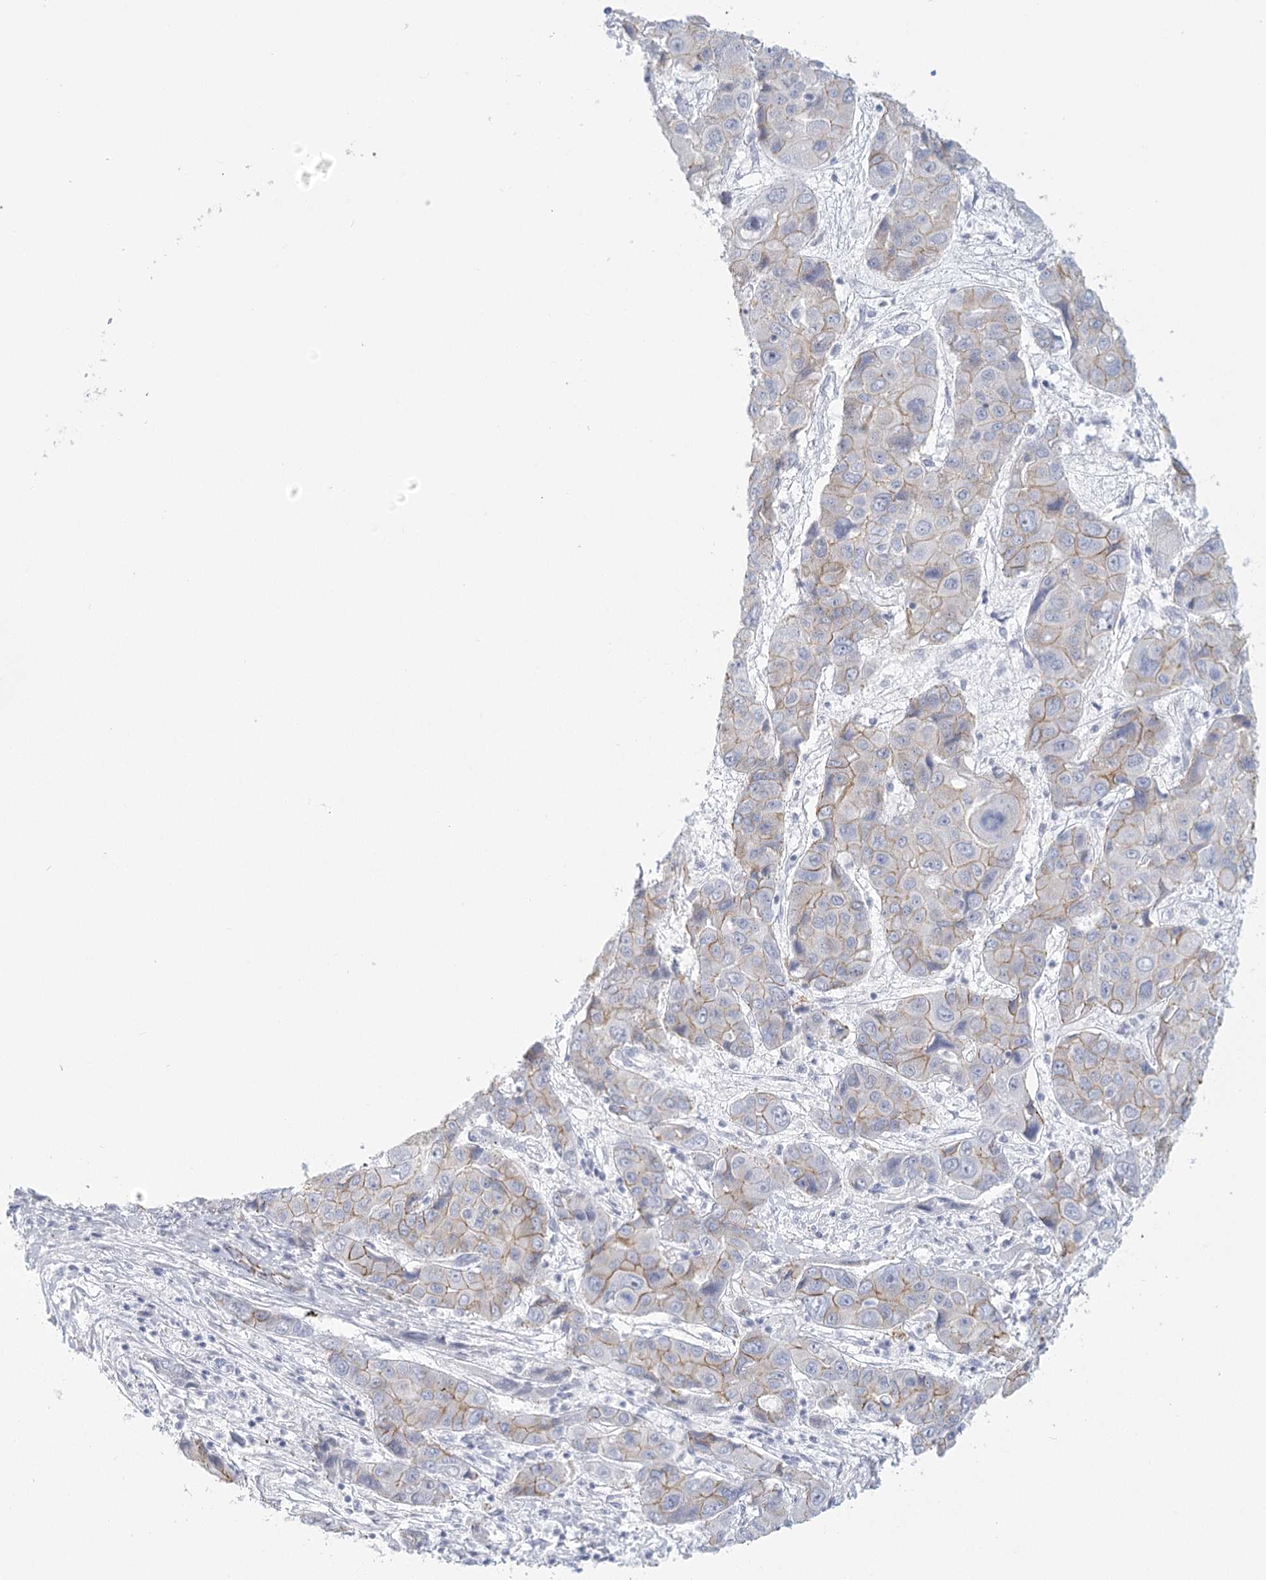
{"staining": {"intensity": "weak", "quantity": "25%-75%", "location": "cytoplasmic/membranous"}, "tissue": "liver cancer", "cell_type": "Tumor cells", "image_type": "cancer", "snomed": [{"axis": "morphology", "description": "Cholangiocarcinoma"}, {"axis": "topography", "description": "Liver"}], "caption": "Cholangiocarcinoma (liver) tissue reveals weak cytoplasmic/membranous positivity in approximately 25%-75% of tumor cells, visualized by immunohistochemistry.", "gene": "WNT8B", "patient": {"sex": "male", "age": 67}}